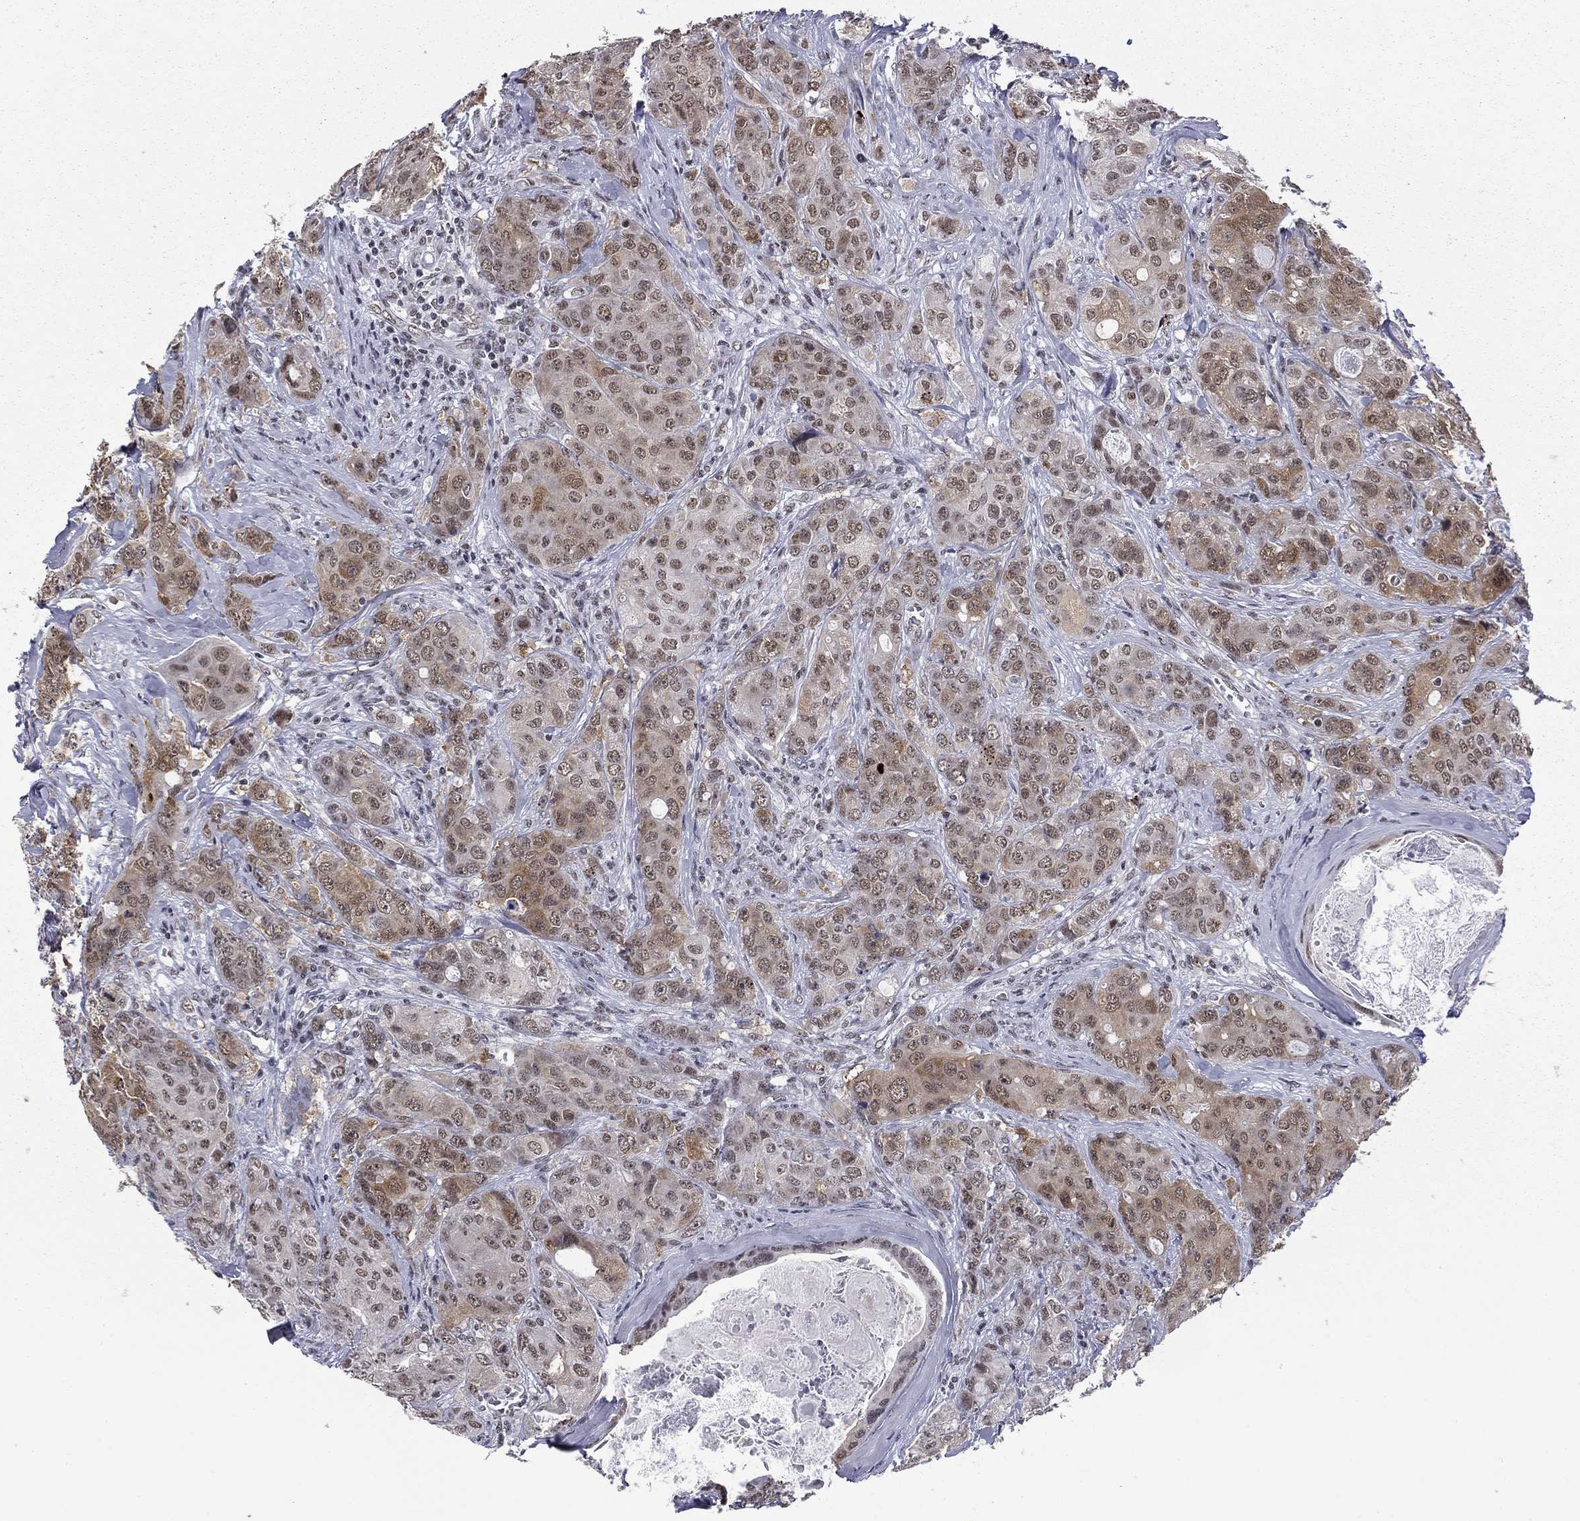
{"staining": {"intensity": "moderate", "quantity": "25%-75%", "location": "cytoplasmic/membranous"}, "tissue": "breast cancer", "cell_type": "Tumor cells", "image_type": "cancer", "snomed": [{"axis": "morphology", "description": "Duct carcinoma"}, {"axis": "topography", "description": "Breast"}], "caption": "Protein expression analysis of human intraductal carcinoma (breast) reveals moderate cytoplasmic/membranous positivity in about 25%-75% of tumor cells. (DAB (3,3'-diaminobenzidine) = brown stain, brightfield microscopy at high magnification).", "gene": "ETV5", "patient": {"sex": "female", "age": 43}}